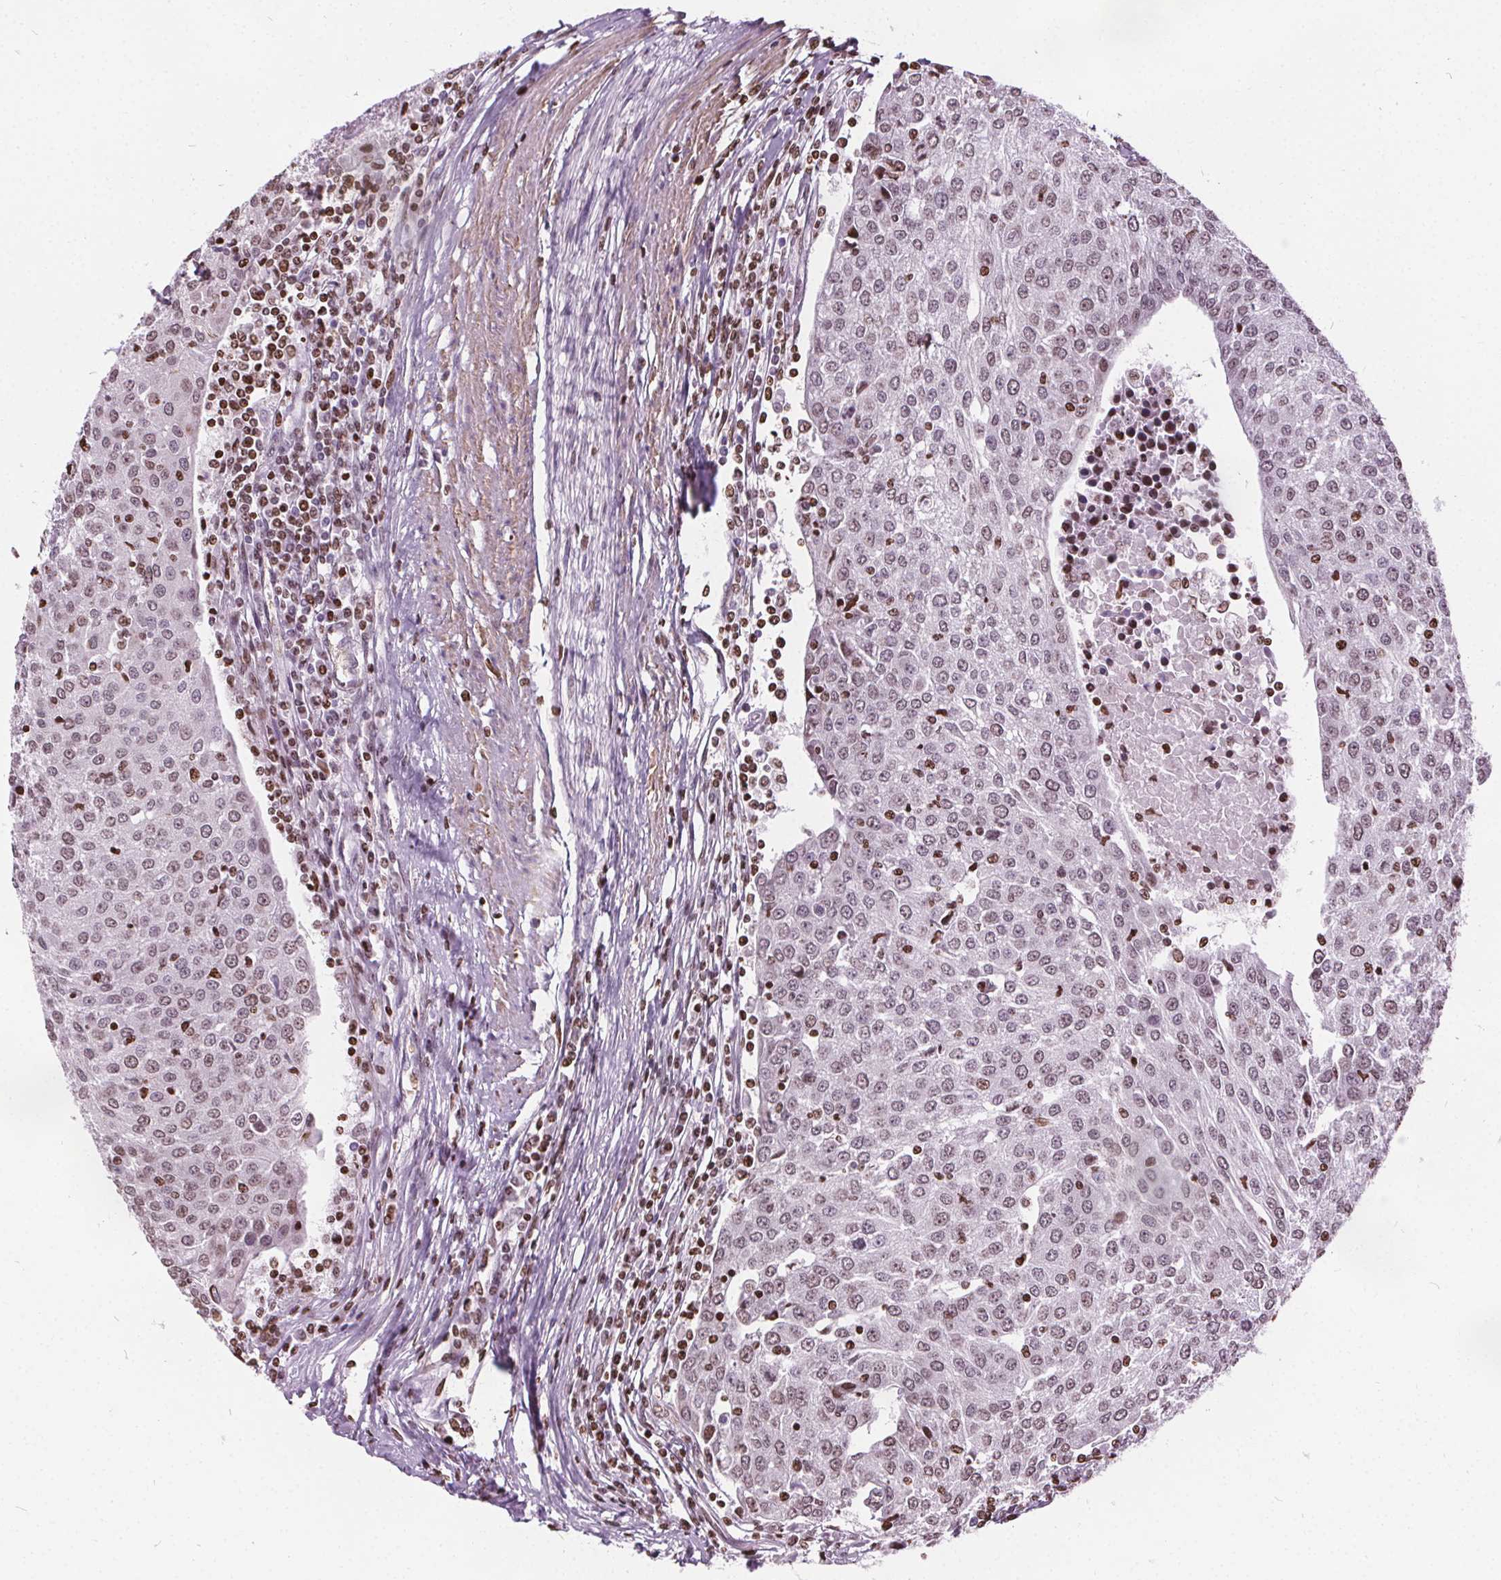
{"staining": {"intensity": "weak", "quantity": "25%-75%", "location": "nuclear"}, "tissue": "urothelial cancer", "cell_type": "Tumor cells", "image_type": "cancer", "snomed": [{"axis": "morphology", "description": "Urothelial carcinoma, High grade"}, {"axis": "topography", "description": "Urinary bladder"}], "caption": "This histopathology image demonstrates IHC staining of human high-grade urothelial carcinoma, with low weak nuclear expression in about 25%-75% of tumor cells.", "gene": "ISLR2", "patient": {"sex": "female", "age": 85}}